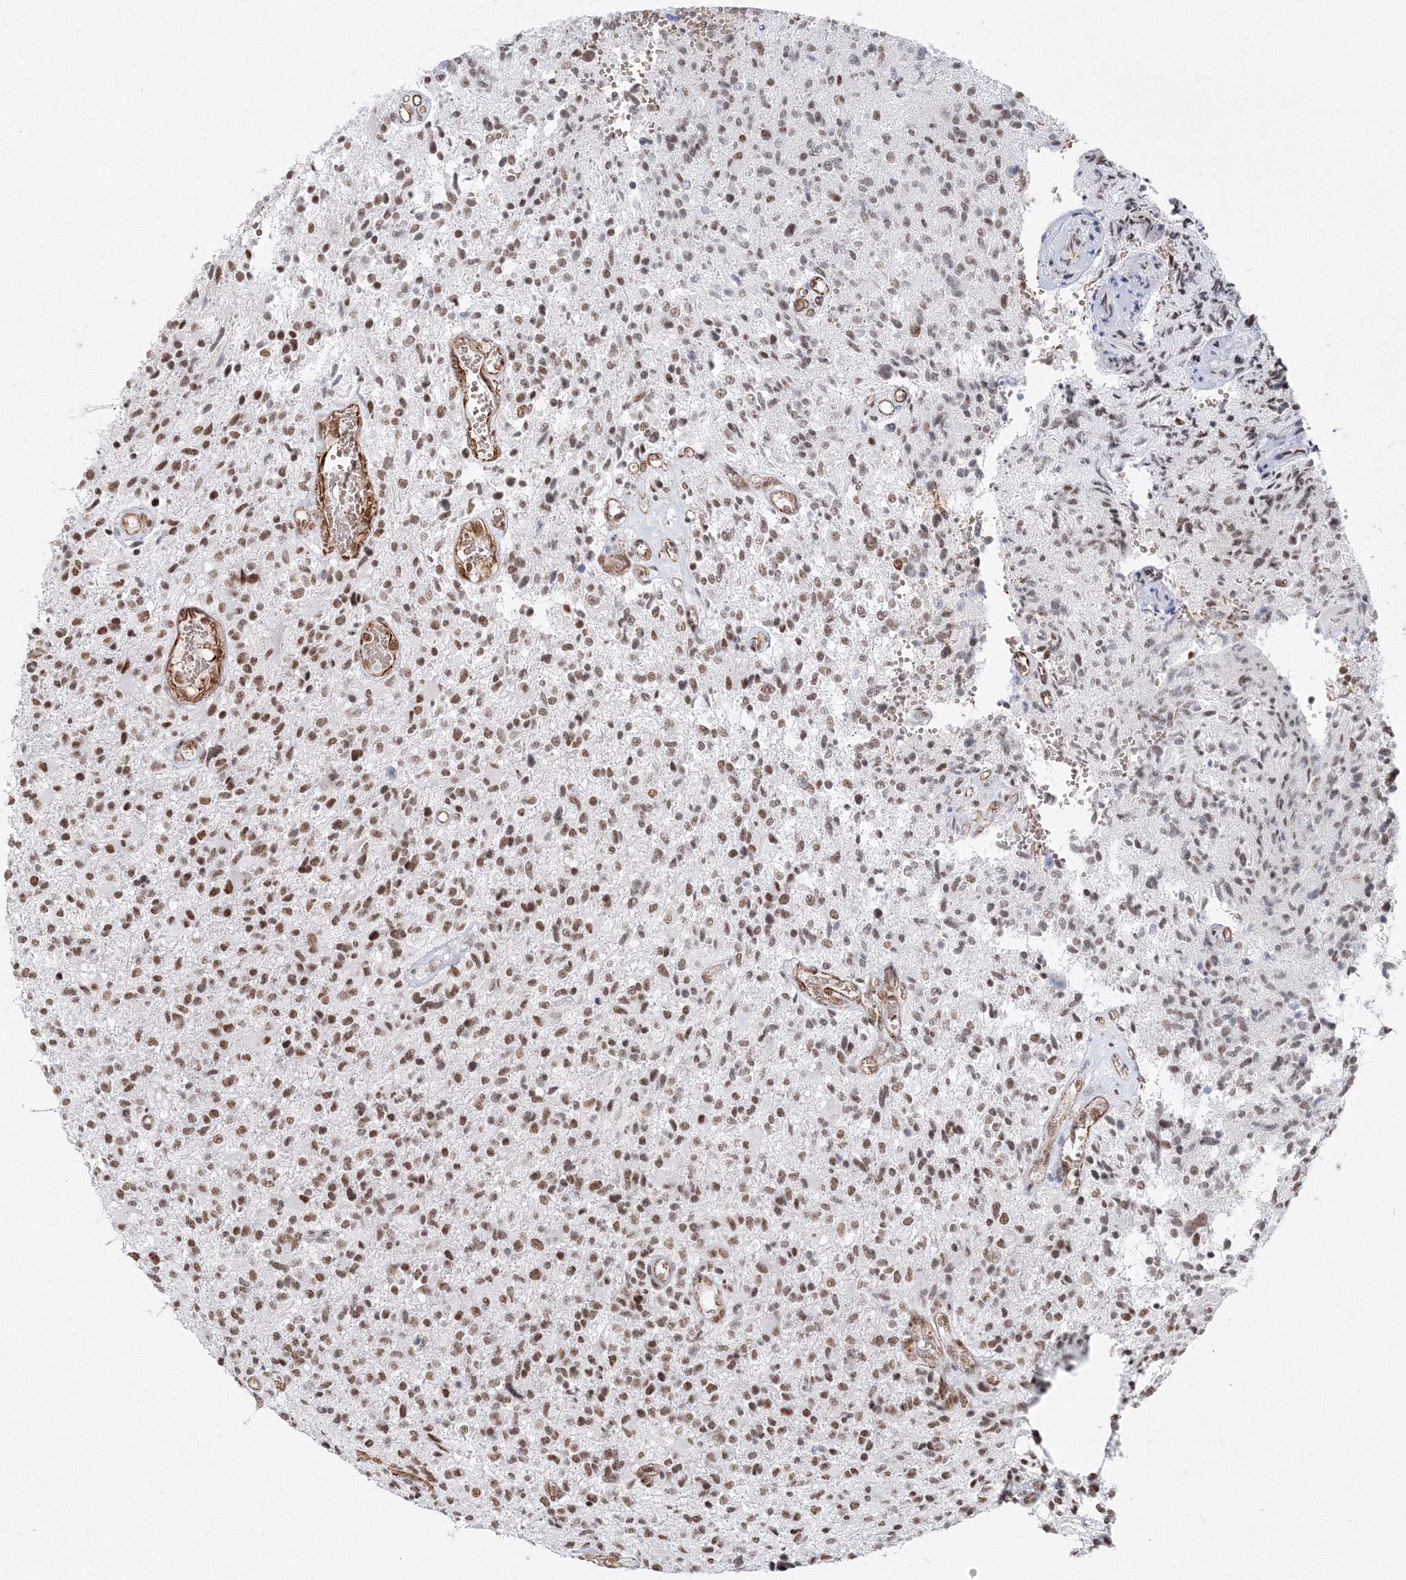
{"staining": {"intensity": "moderate", "quantity": ">75%", "location": "nuclear"}, "tissue": "glioma", "cell_type": "Tumor cells", "image_type": "cancer", "snomed": [{"axis": "morphology", "description": "Glioma, malignant, High grade"}, {"axis": "topography", "description": "Brain"}], "caption": "Glioma tissue shows moderate nuclear staining in approximately >75% of tumor cells", "gene": "ZNF638", "patient": {"sex": "male", "age": 72}}